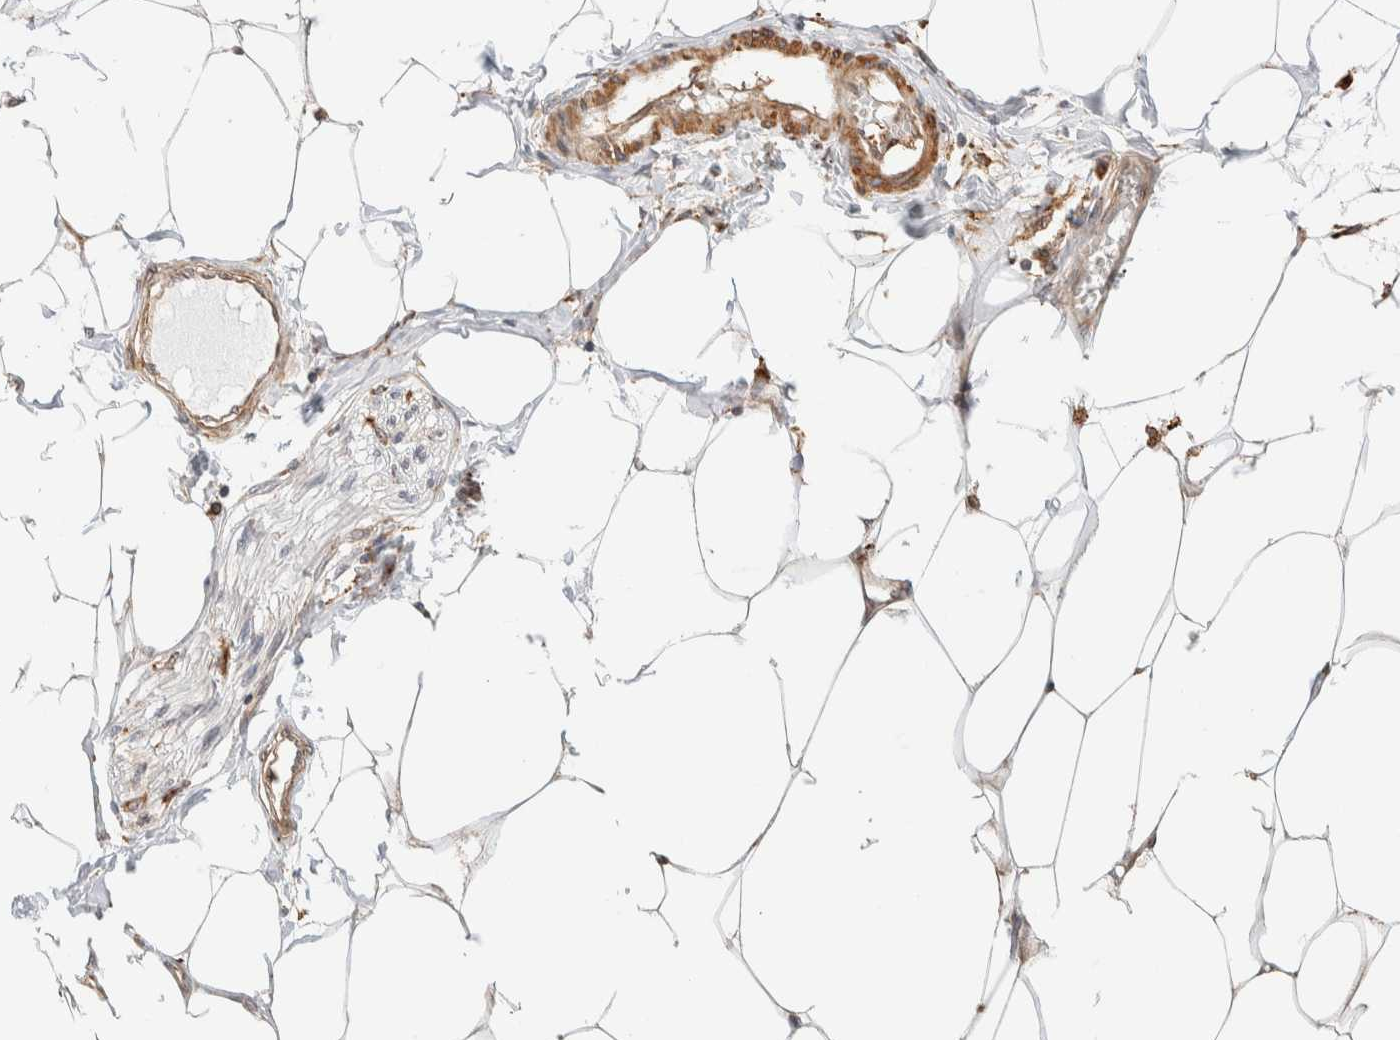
{"staining": {"intensity": "moderate", "quantity": "25%-75%", "location": "cytoplasmic/membranous,nuclear"}, "tissue": "adipose tissue", "cell_type": "Adipocytes", "image_type": "normal", "snomed": [{"axis": "morphology", "description": "Normal tissue, NOS"}, {"axis": "morphology", "description": "Adenocarcinoma, NOS"}, {"axis": "topography", "description": "Colon"}, {"axis": "topography", "description": "Peripheral nerve tissue"}], "caption": "Moderate cytoplasmic/membranous,nuclear staining for a protein is identified in approximately 25%-75% of adipocytes of benign adipose tissue using IHC.", "gene": "INTS1", "patient": {"sex": "male", "age": 14}}